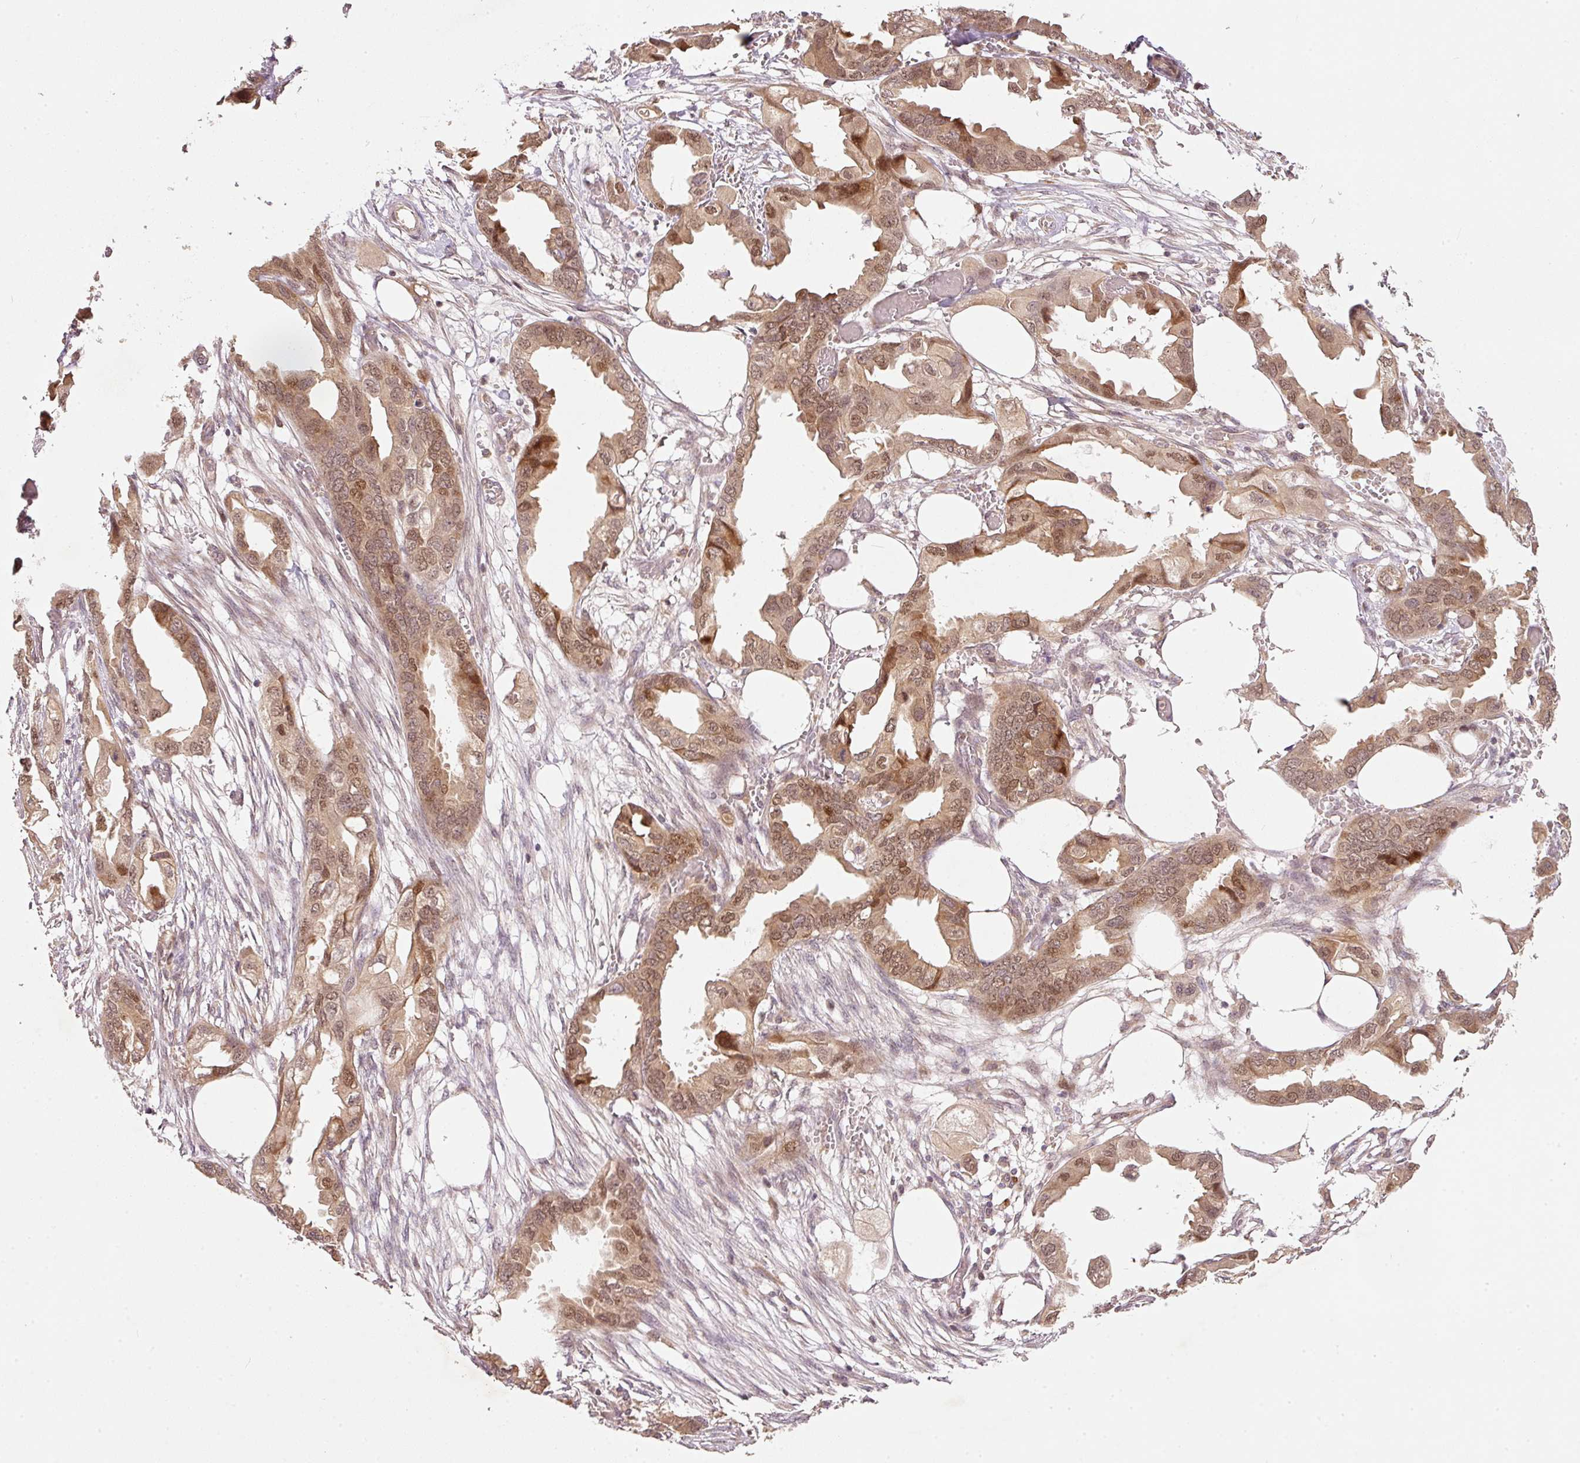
{"staining": {"intensity": "moderate", "quantity": ">75%", "location": "cytoplasmic/membranous,nuclear"}, "tissue": "endometrial cancer", "cell_type": "Tumor cells", "image_type": "cancer", "snomed": [{"axis": "morphology", "description": "Adenocarcinoma, NOS"}, {"axis": "morphology", "description": "Adenocarcinoma, metastatic, NOS"}, {"axis": "topography", "description": "Adipose tissue"}, {"axis": "topography", "description": "Endometrium"}], "caption": "Tumor cells show medium levels of moderate cytoplasmic/membranous and nuclear expression in approximately >75% of cells in human metastatic adenocarcinoma (endometrial).", "gene": "PCDHB1", "patient": {"sex": "female", "age": 67}}